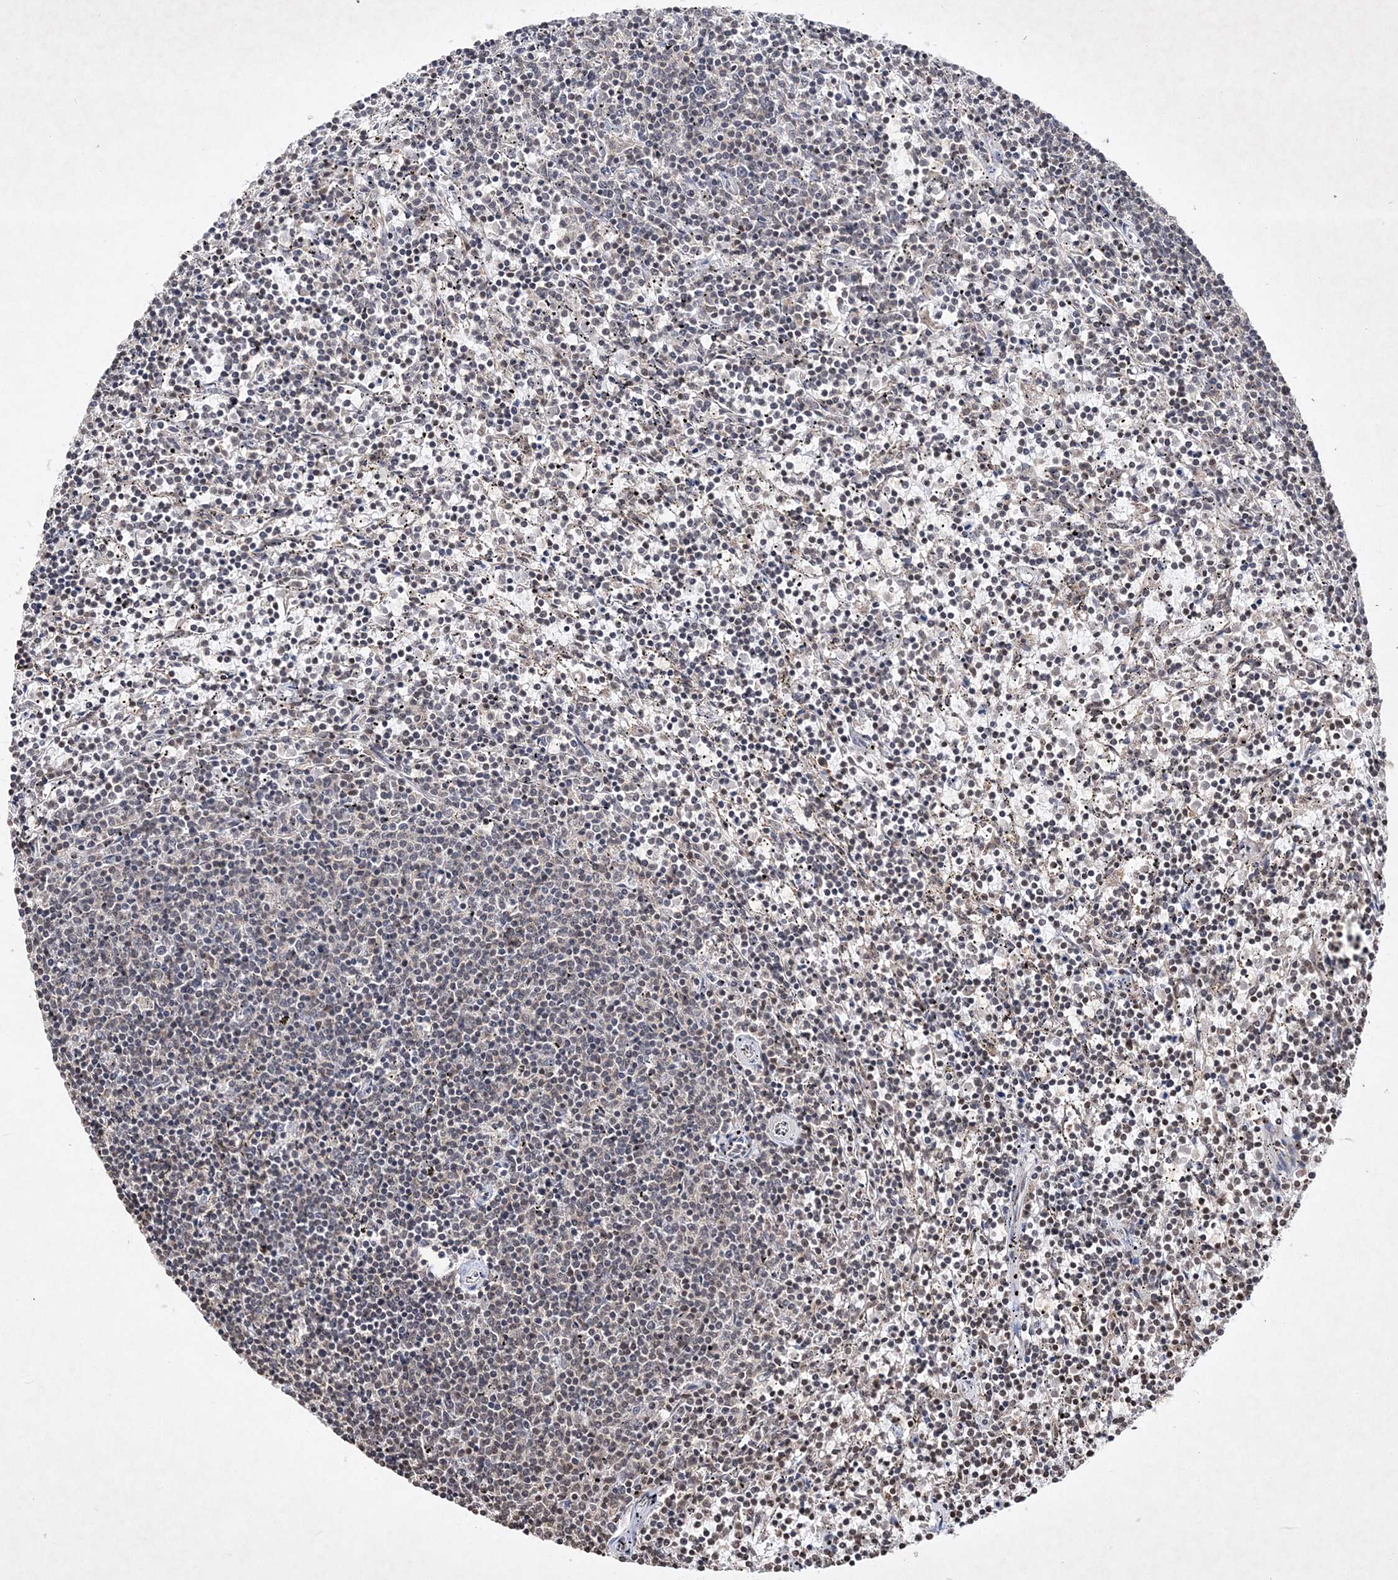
{"staining": {"intensity": "weak", "quantity": "<25%", "location": "nuclear"}, "tissue": "lymphoma", "cell_type": "Tumor cells", "image_type": "cancer", "snomed": [{"axis": "morphology", "description": "Malignant lymphoma, non-Hodgkin's type, Low grade"}, {"axis": "topography", "description": "Spleen"}], "caption": "Tumor cells are negative for brown protein staining in lymphoma.", "gene": "SOWAHB", "patient": {"sex": "female", "age": 50}}